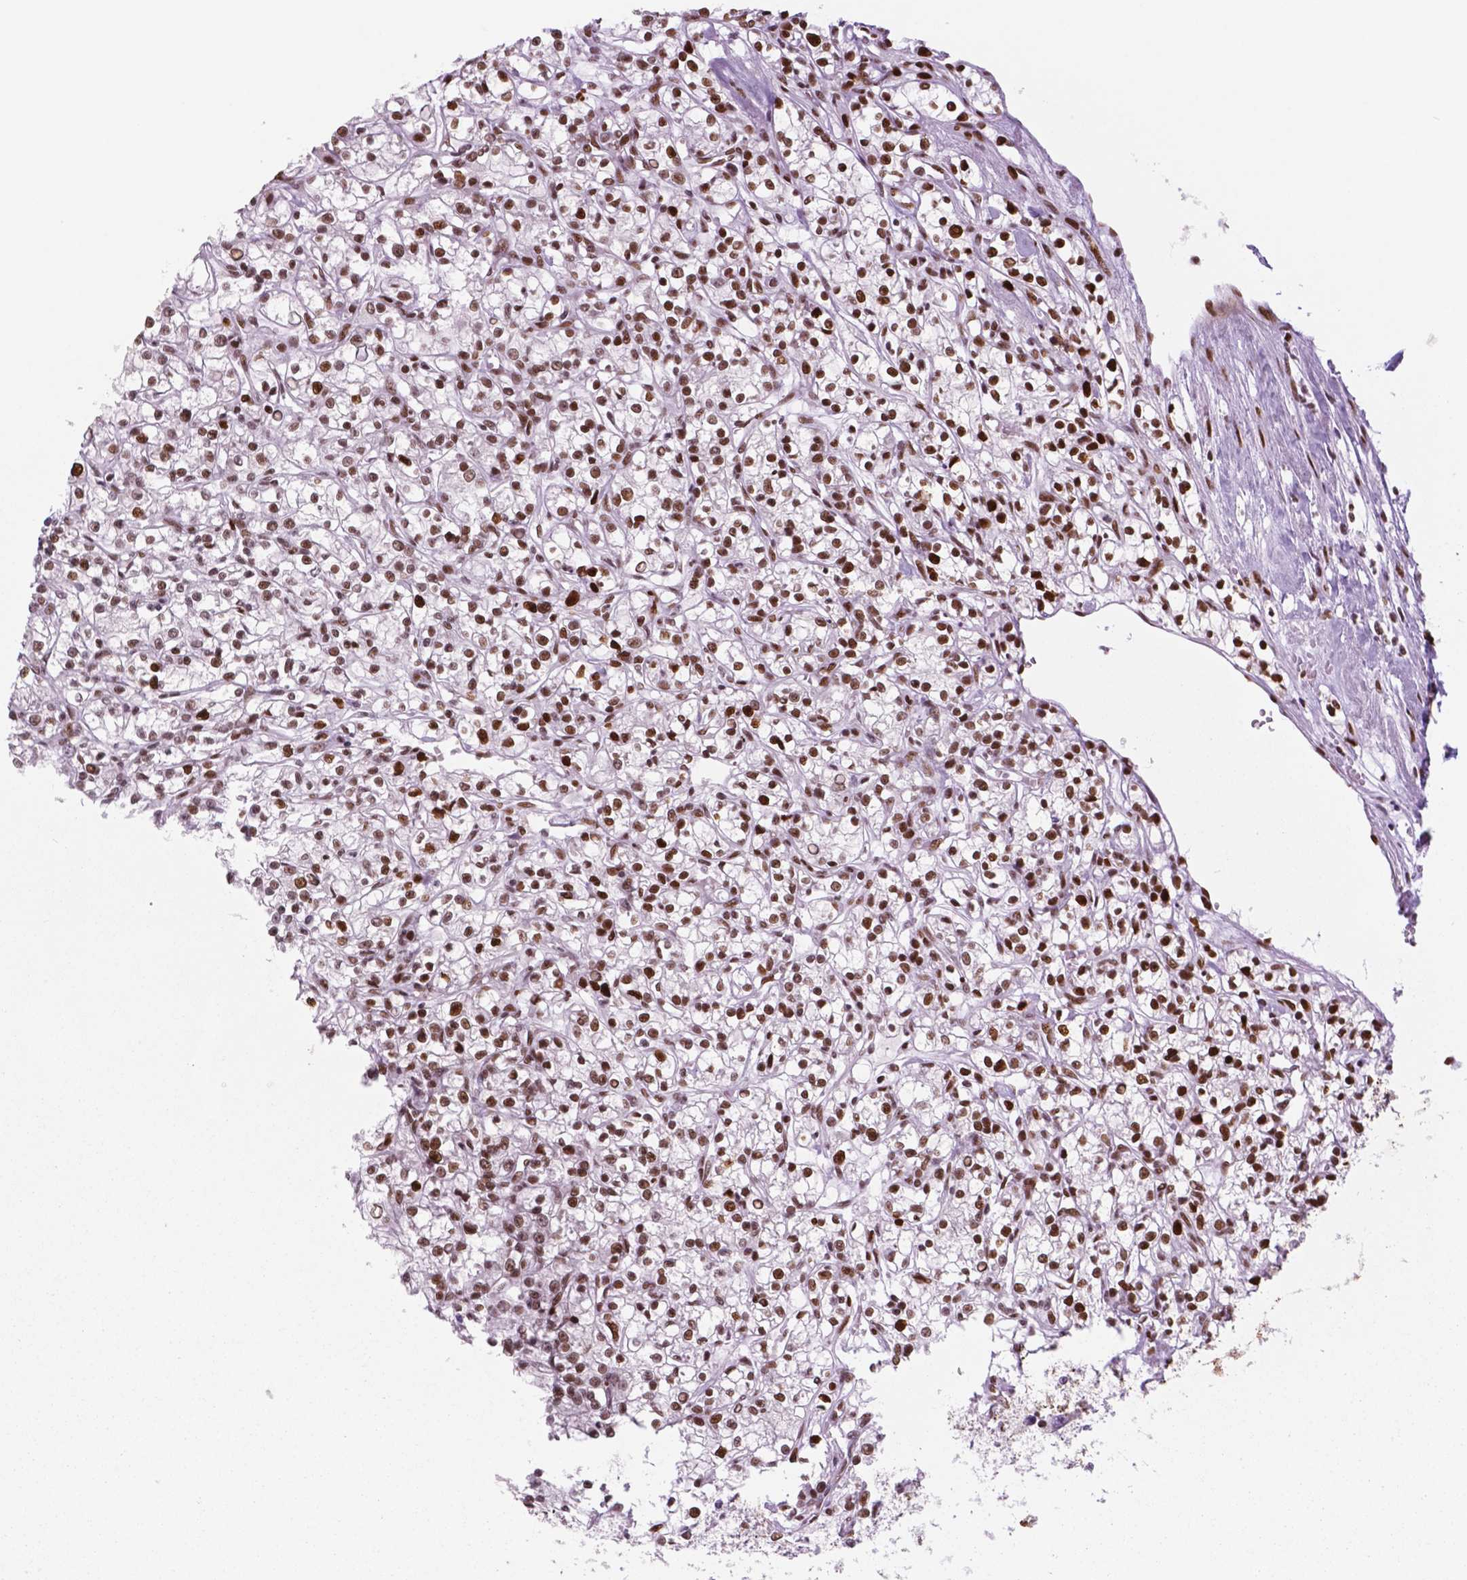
{"staining": {"intensity": "strong", "quantity": "25%-75%", "location": "nuclear"}, "tissue": "renal cancer", "cell_type": "Tumor cells", "image_type": "cancer", "snomed": [{"axis": "morphology", "description": "Adenocarcinoma, NOS"}, {"axis": "topography", "description": "Kidney"}], "caption": "The image reveals staining of renal adenocarcinoma, revealing strong nuclear protein positivity (brown color) within tumor cells.", "gene": "MSH6", "patient": {"sex": "female", "age": 59}}